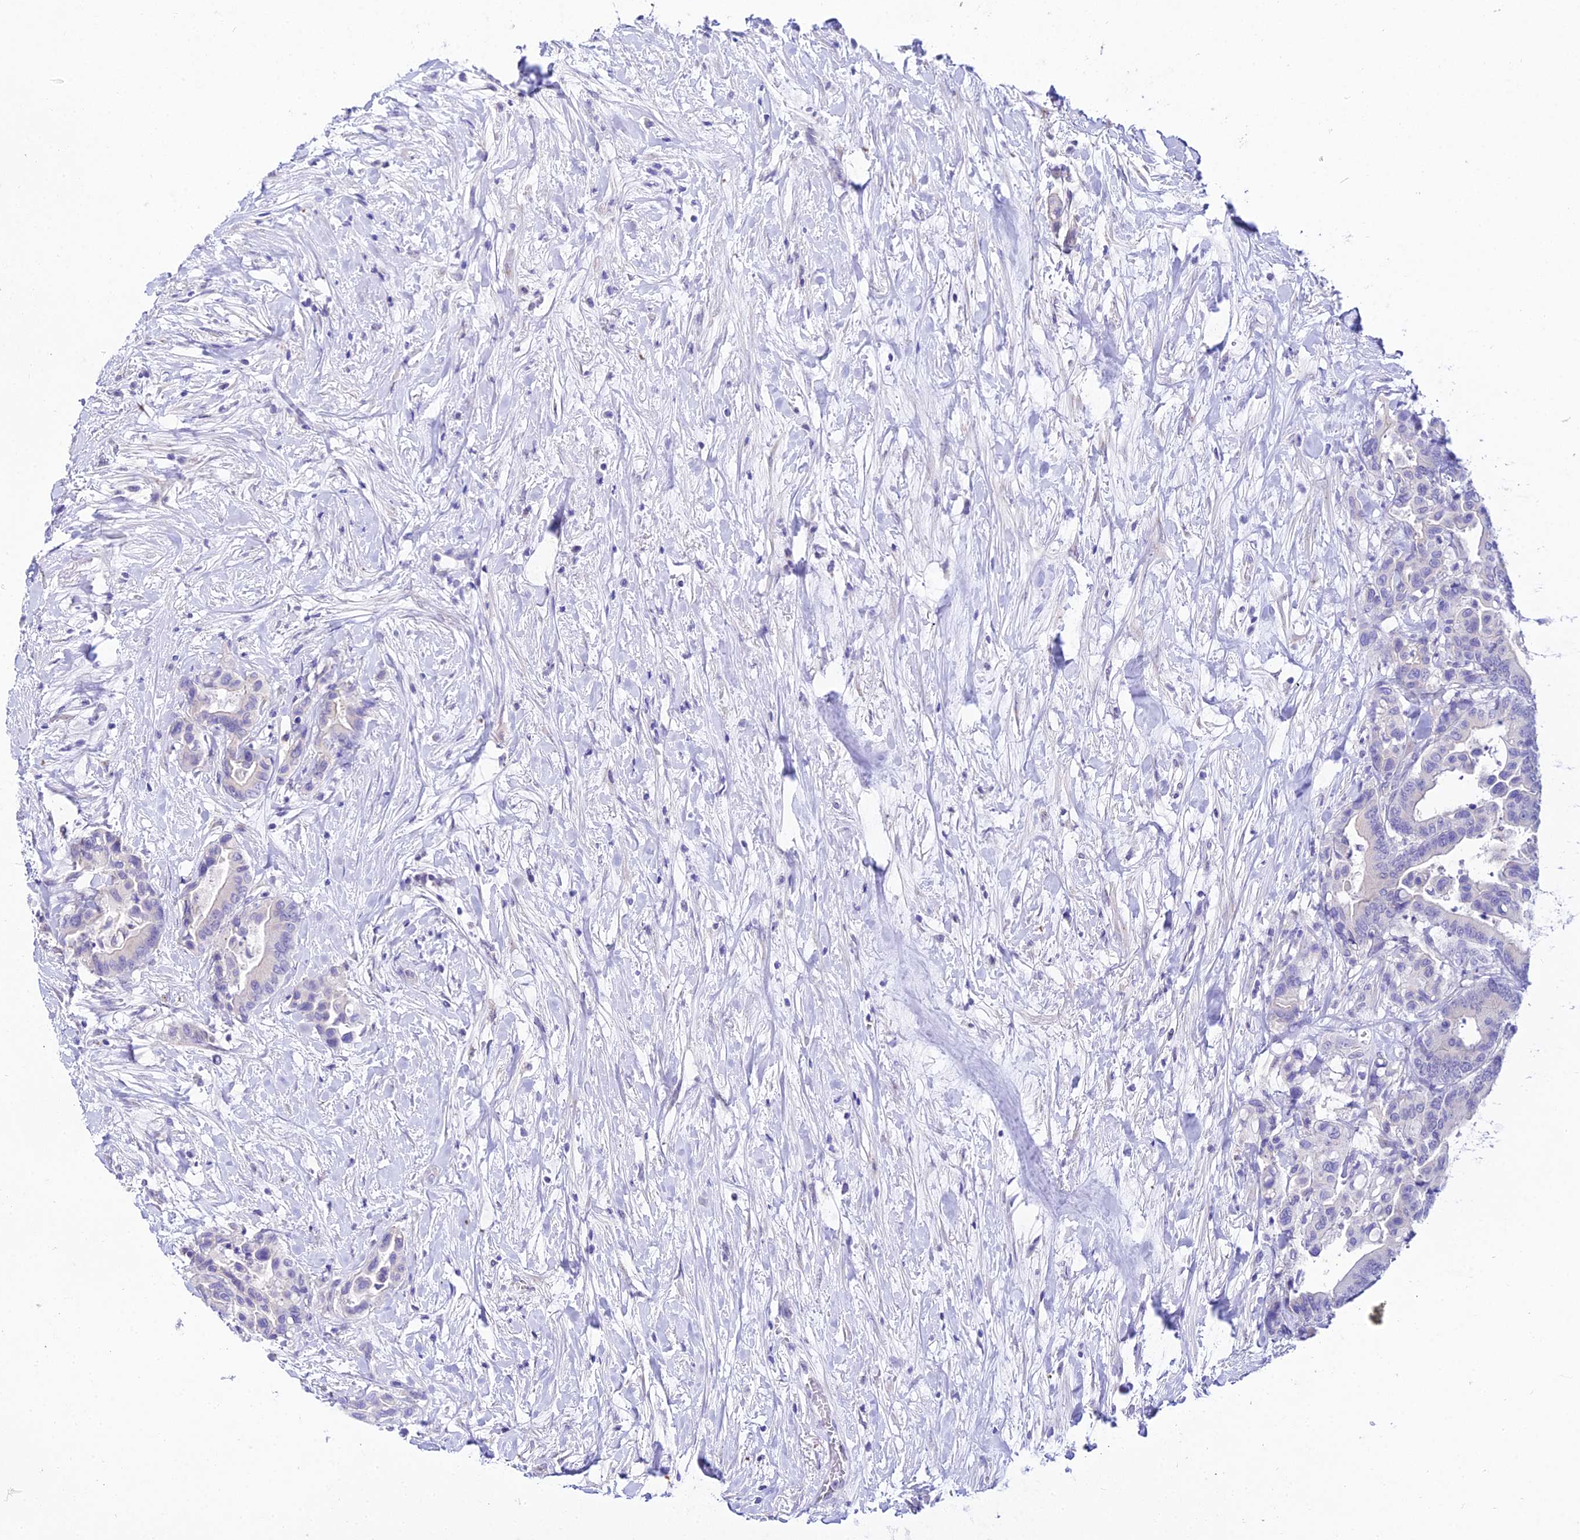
{"staining": {"intensity": "negative", "quantity": "none", "location": "none"}, "tissue": "colorectal cancer", "cell_type": "Tumor cells", "image_type": "cancer", "snomed": [{"axis": "morphology", "description": "Normal tissue, NOS"}, {"axis": "morphology", "description": "Adenocarcinoma, NOS"}, {"axis": "topography", "description": "Colon"}], "caption": "Histopathology image shows no protein staining in tumor cells of adenocarcinoma (colorectal) tissue.", "gene": "ATG16L2", "patient": {"sex": "male", "age": 82}}